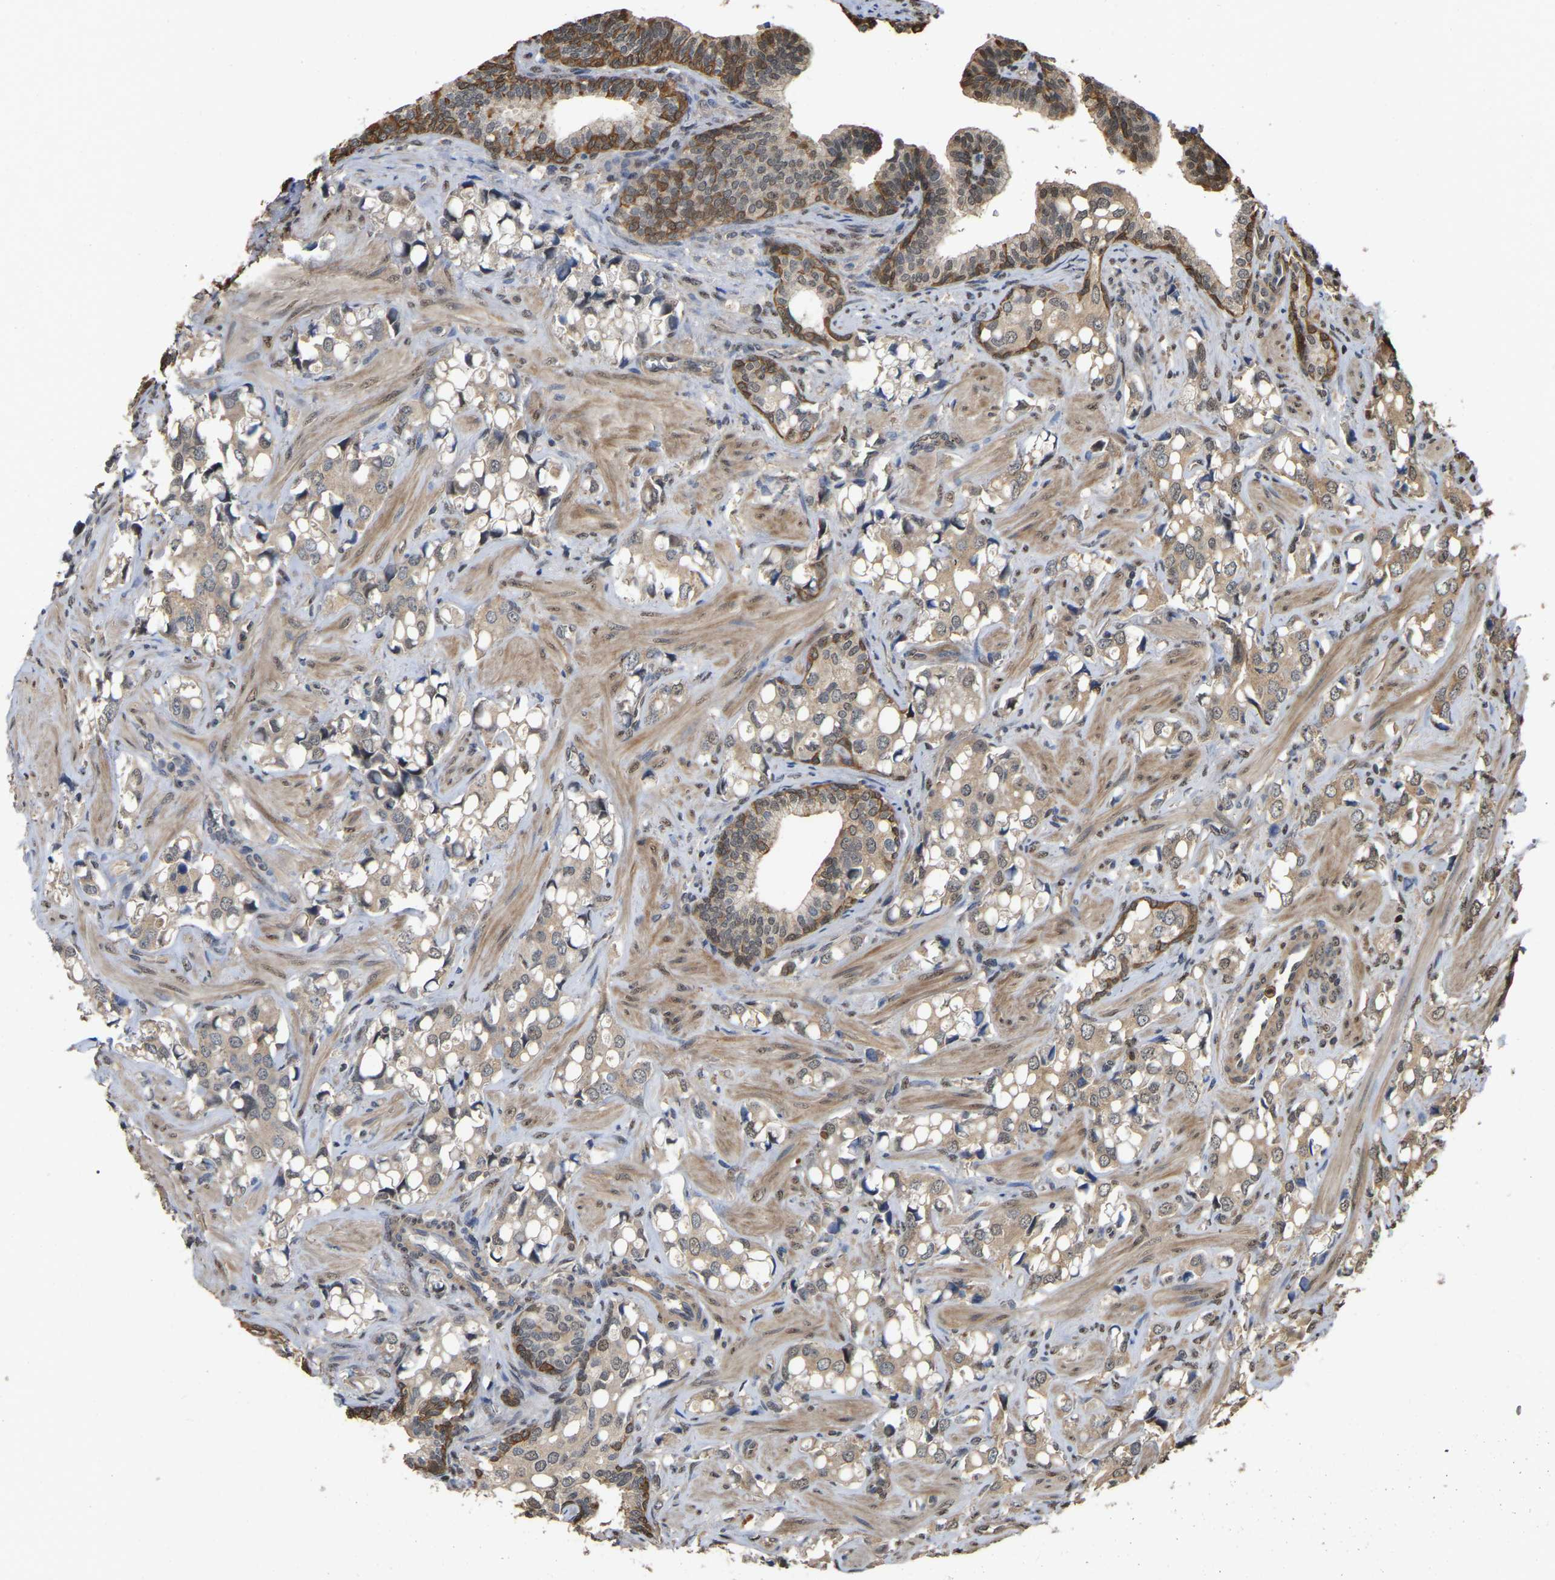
{"staining": {"intensity": "weak", "quantity": "25%-75%", "location": "cytoplasmic/membranous"}, "tissue": "prostate cancer", "cell_type": "Tumor cells", "image_type": "cancer", "snomed": [{"axis": "morphology", "description": "Adenocarcinoma, High grade"}, {"axis": "topography", "description": "Prostate"}], "caption": "A brown stain labels weak cytoplasmic/membranous positivity of a protein in human prostate cancer tumor cells.", "gene": "FAM219A", "patient": {"sex": "male", "age": 52}}